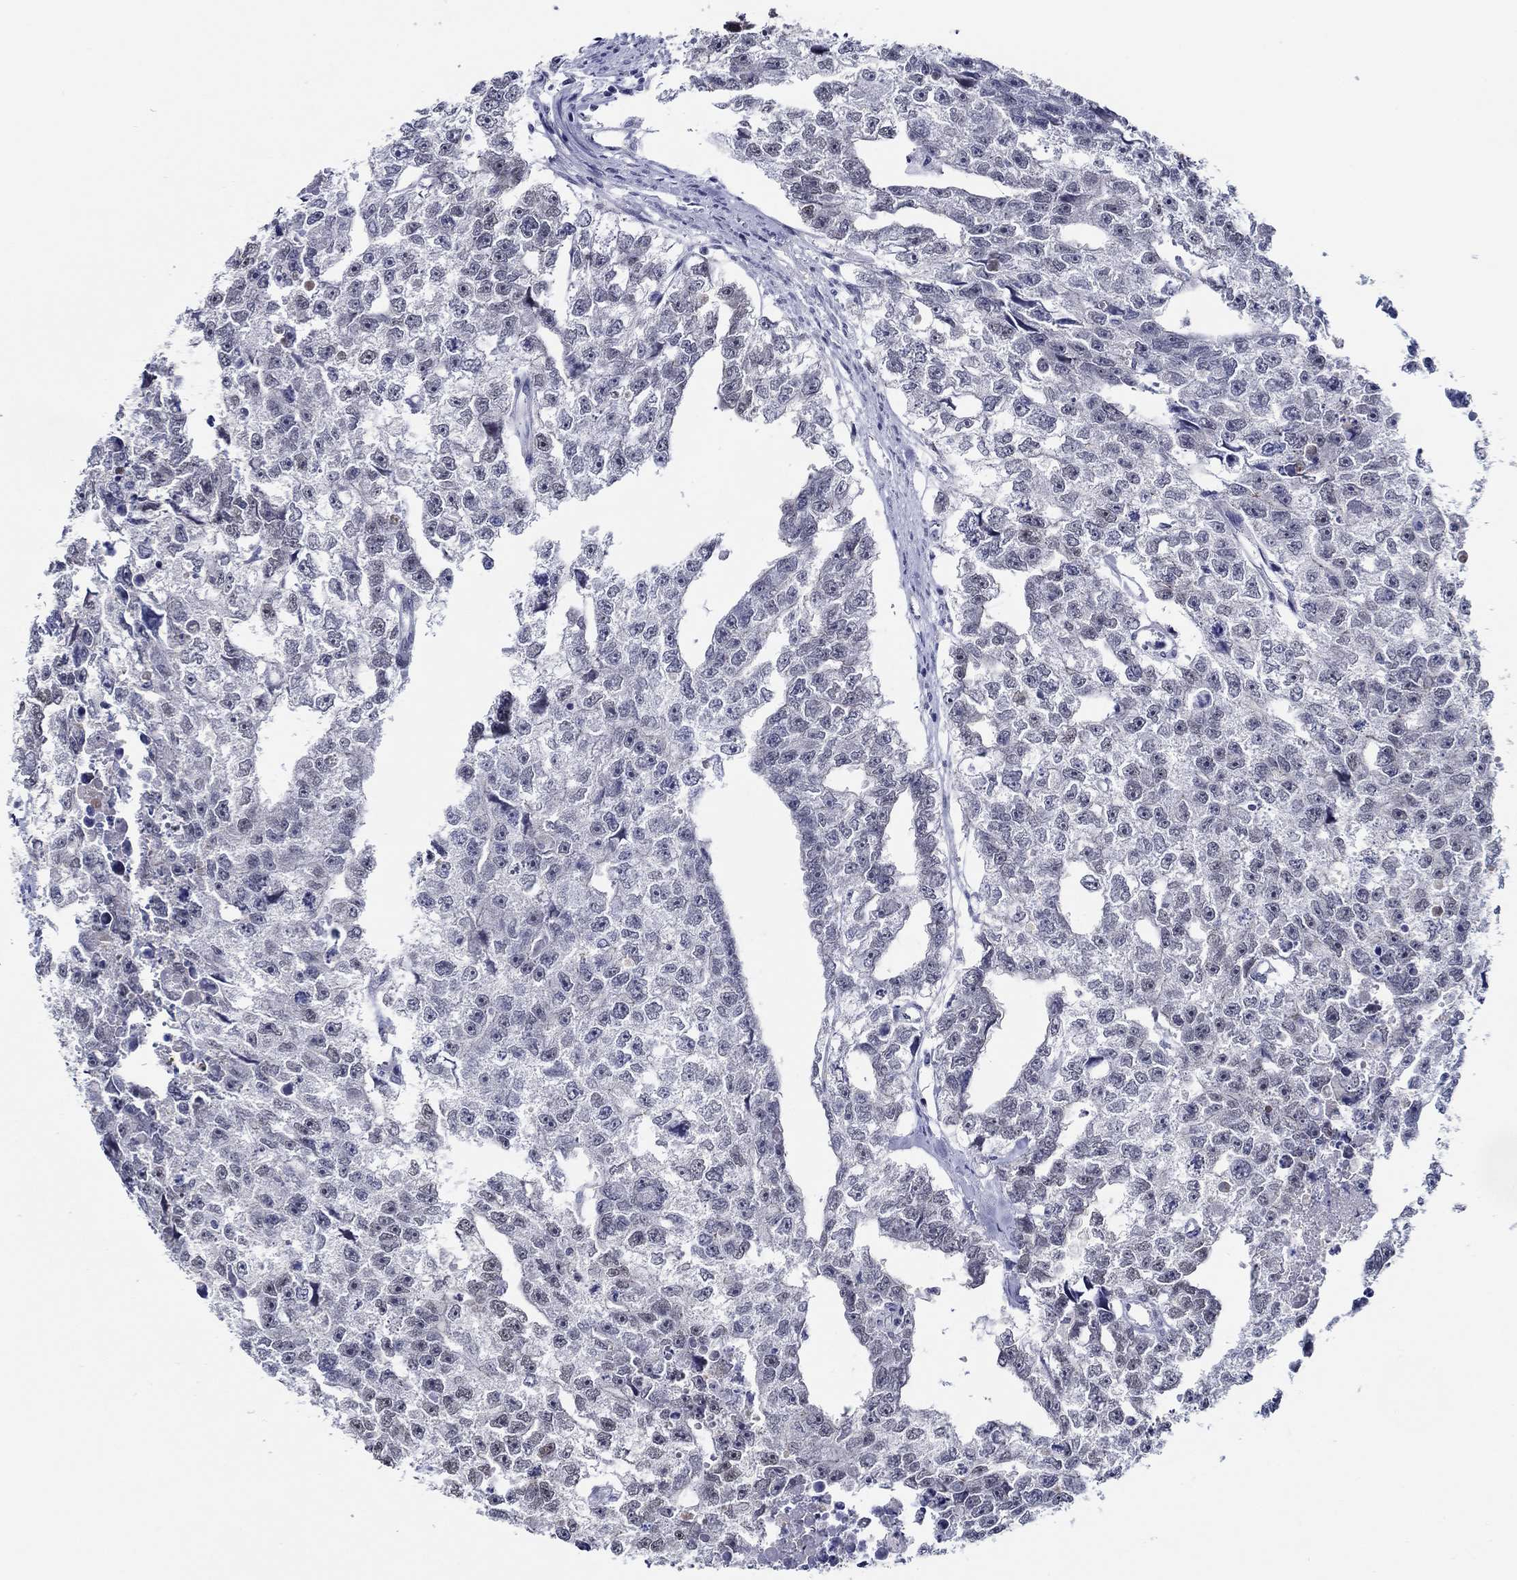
{"staining": {"intensity": "negative", "quantity": "none", "location": "none"}, "tissue": "testis cancer", "cell_type": "Tumor cells", "image_type": "cancer", "snomed": [{"axis": "morphology", "description": "Carcinoma, Embryonal, NOS"}, {"axis": "morphology", "description": "Teratoma, malignant, NOS"}, {"axis": "topography", "description": "Testis"}], "caption": "High power microscopy histopathology image of an immunohistochemistry image of testis malignant teratoma, revealing no significant staining in tumor cells.", "gene": "SLC34A1", "patient": {"sex": "male", "age": 44}}